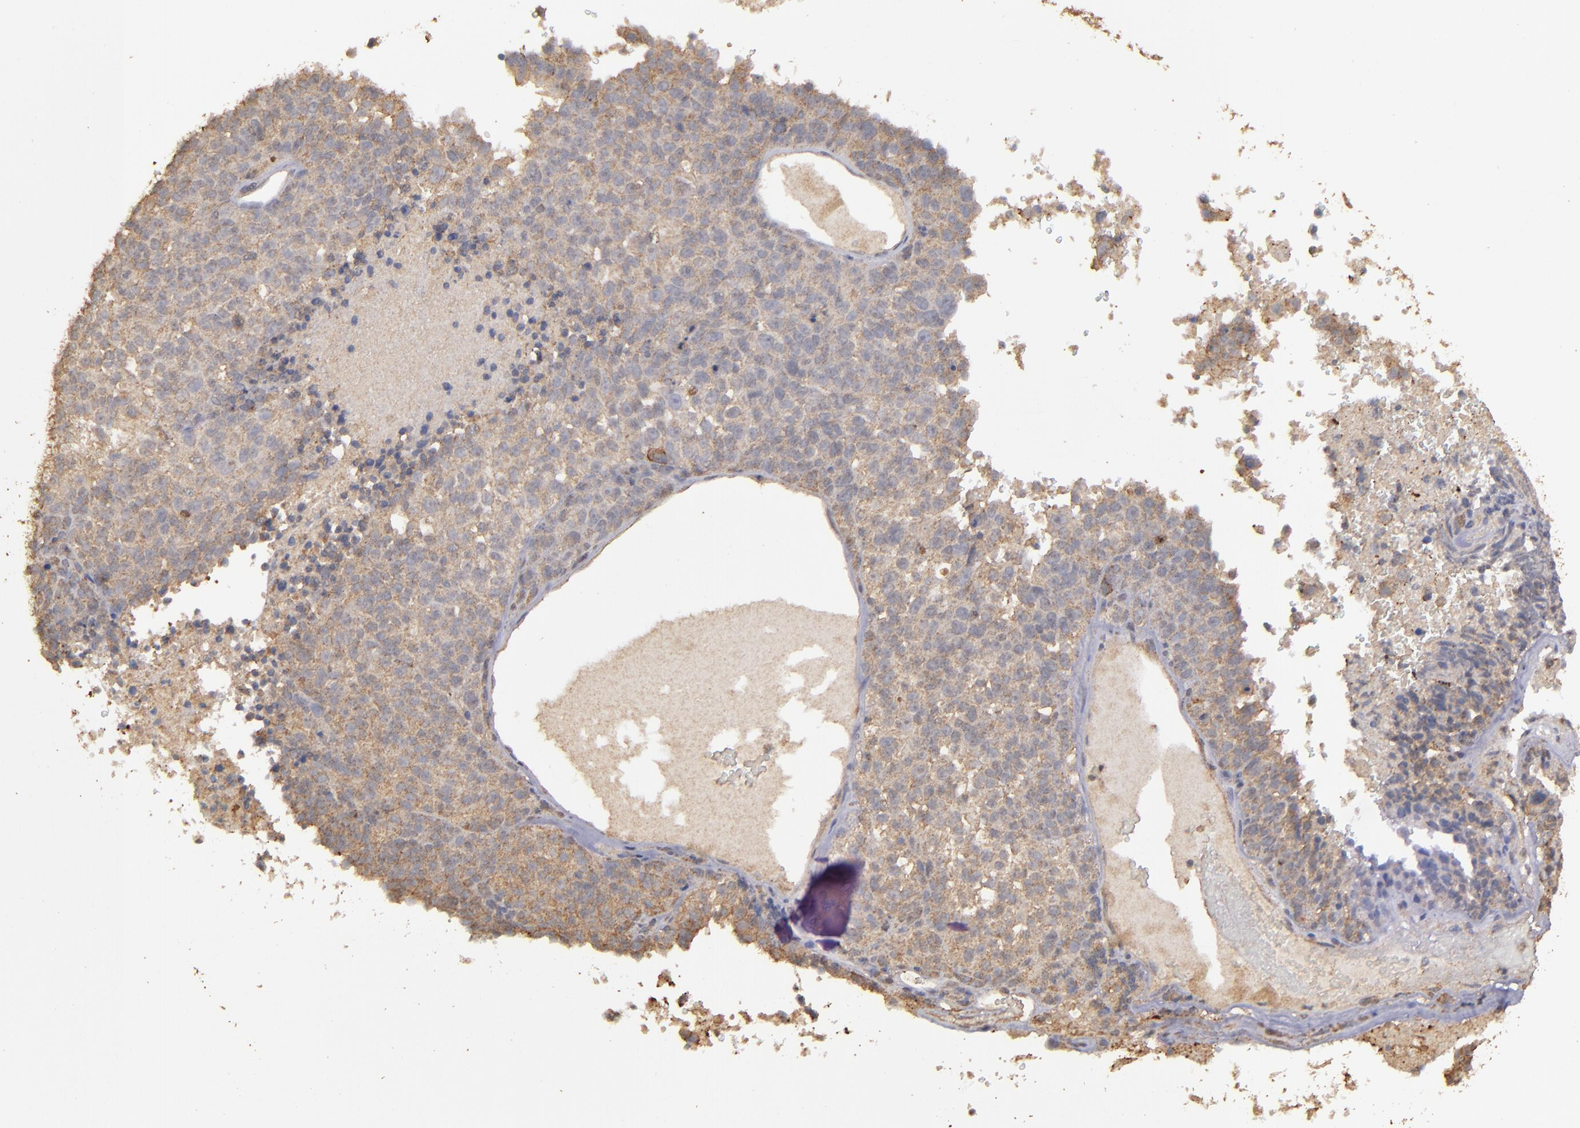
{"staining": {"intensity": "moderate", "quantity": ">75%", "location": "cytoplasmic/membranous"}, "tissue": "melanoma", "cell_type": "Tumor cells", "image_type": "cancer", "snomed": [{"axis": "morphology", "description": "Malignant melanoma, Metastatic site"}, {"axis": "topography", "description": "Cerebral cortex"}], "caption": "This is an image of immunohistochemistry (IHC) staining of melanoma, which shows moderate positivity in the cytoplasmic/membranous of tumor cells.", "gene": "FAT1", "patient": {"sex": "female", "age": 52}}